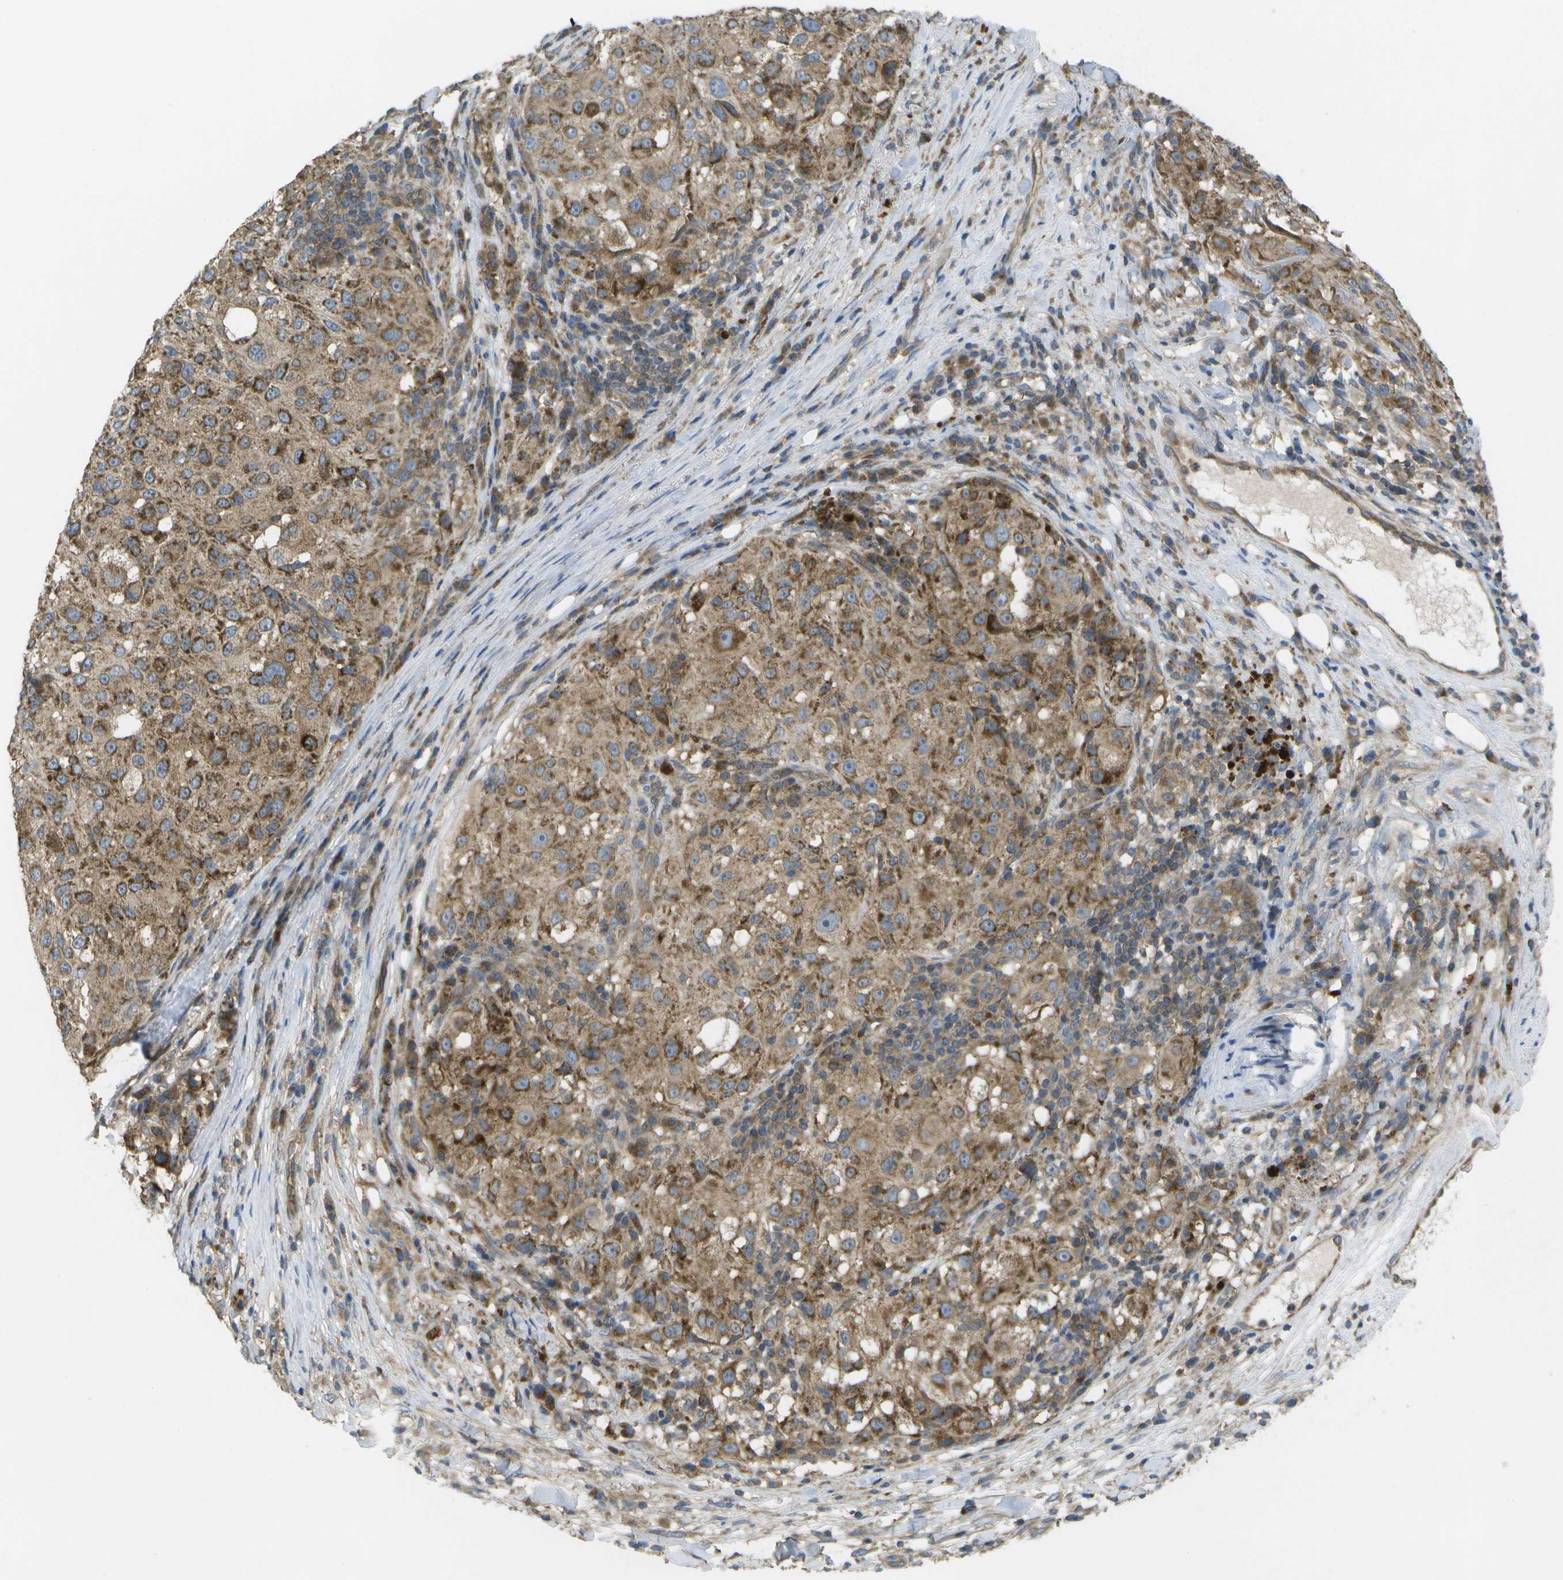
{"staining": {"intensity": "moderate", "quantity": ">75%", "location": "cytoplasmic/membranous"}, "tissue": "melanoma", "cell_type": "Tumor cells", "image_type": "cancer", "snomed": [{"axis": "morphology", "description": "Necrosis, NOS"}, {"axis": "morphology", "description": "Malignant melanoma, NOS"}, {"axis": "topography", "description": "Skin"}], "caption": "Protein staining displays moderate cytoplasmic/membranous expression in approximately >75% of tumor cells in malignant melanoma.", "gene": "DPM3", "patient": {"sex": "female", "age": 87}}